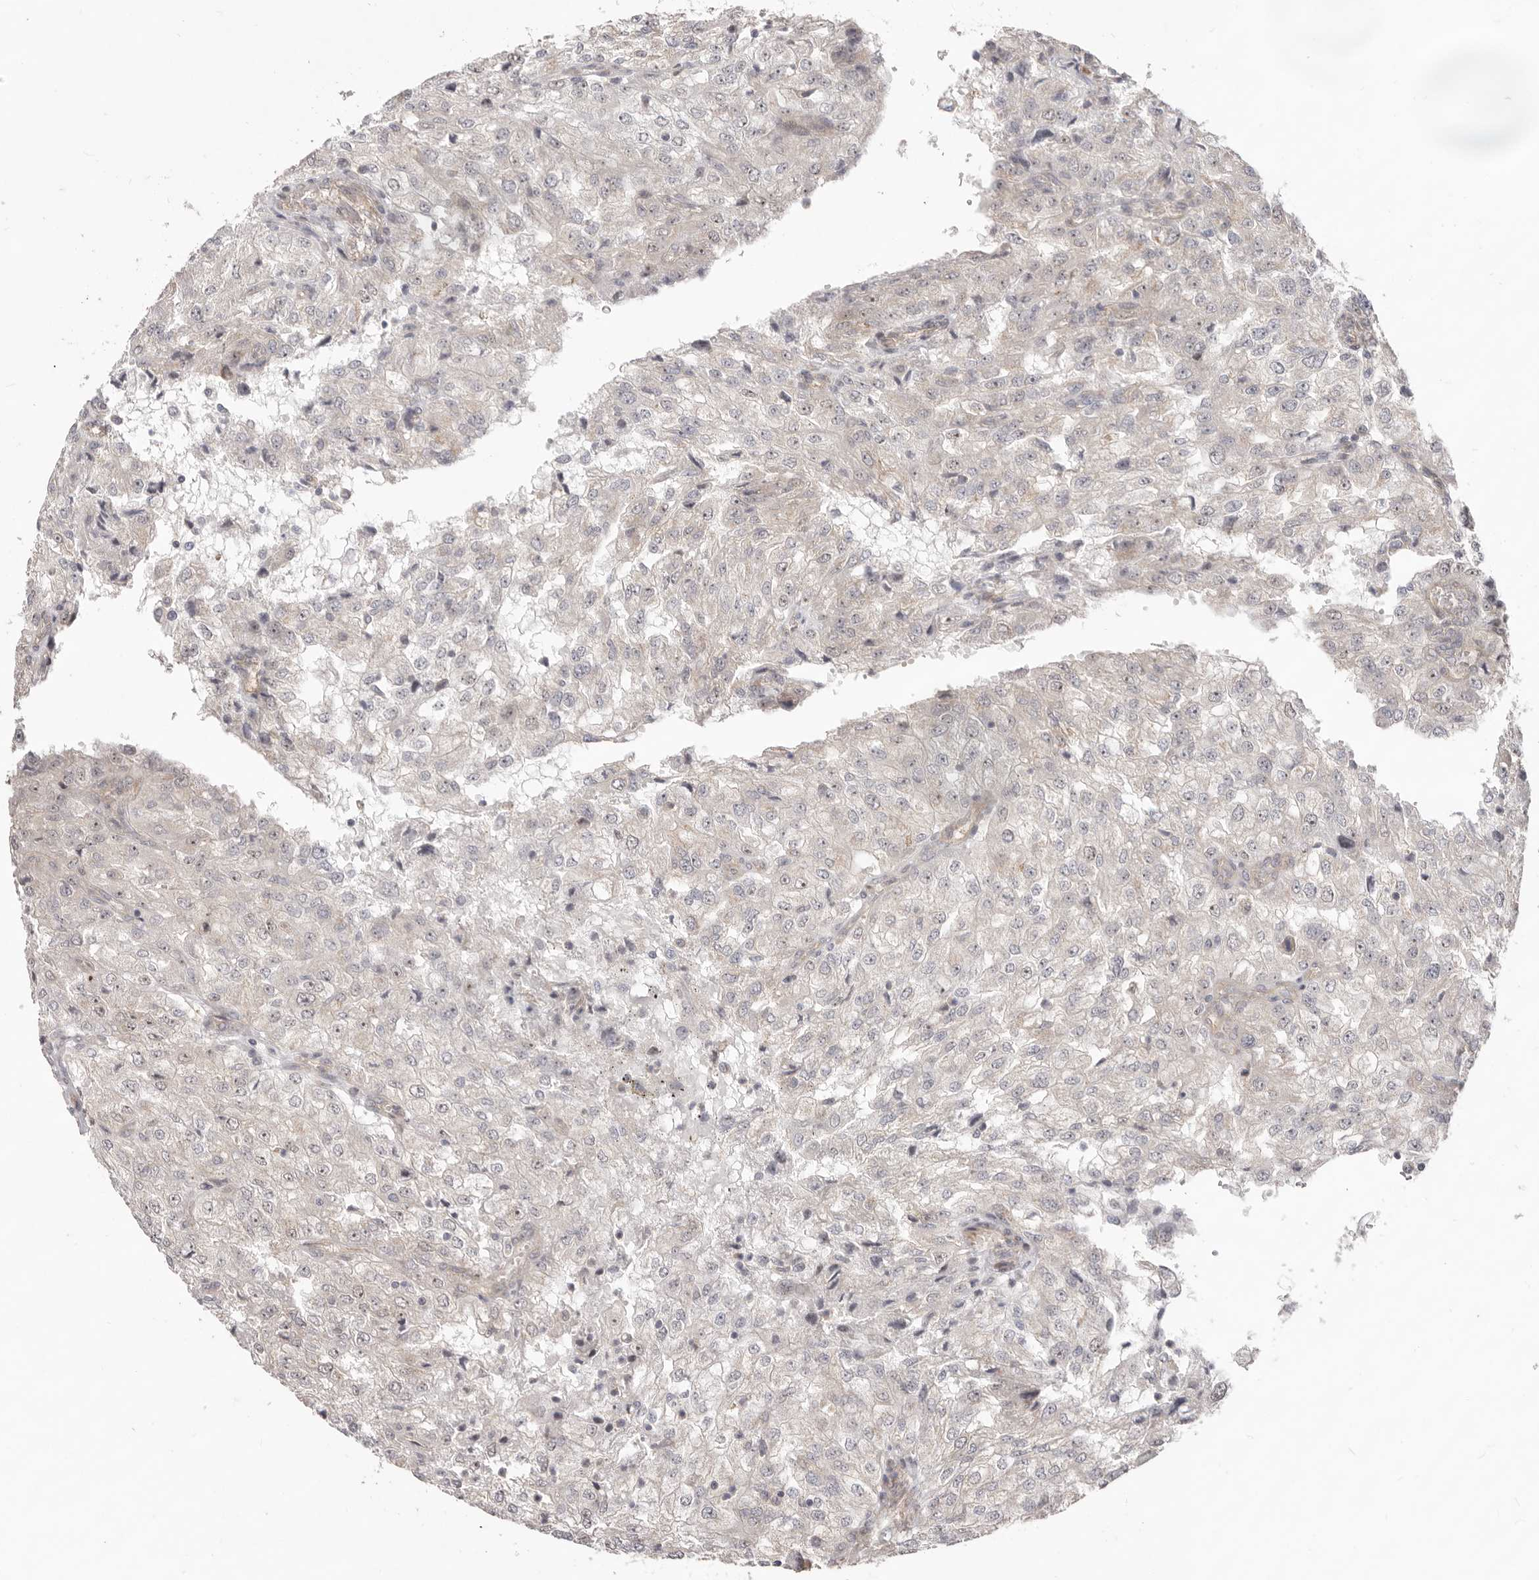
{"staining": {"intensity": "negative", "quantity": "none", "location": "none"}, "tissue": "renal cancer", "cell_type": "Tumor cells", "image_type": "cancer", "snomed": [{"axis": "morphology", "description": "Adenocarcinoma, NOS"}, {"axis": "topography", "description": "Kidney"}], "caption": "This is an immunohistochemistry histopathology image of renal cancer (adenocarcinoma). There is no positivity in tumor cells.", "gene": "GPATCH4", "patient": {"sex": "female", "age": 54}}